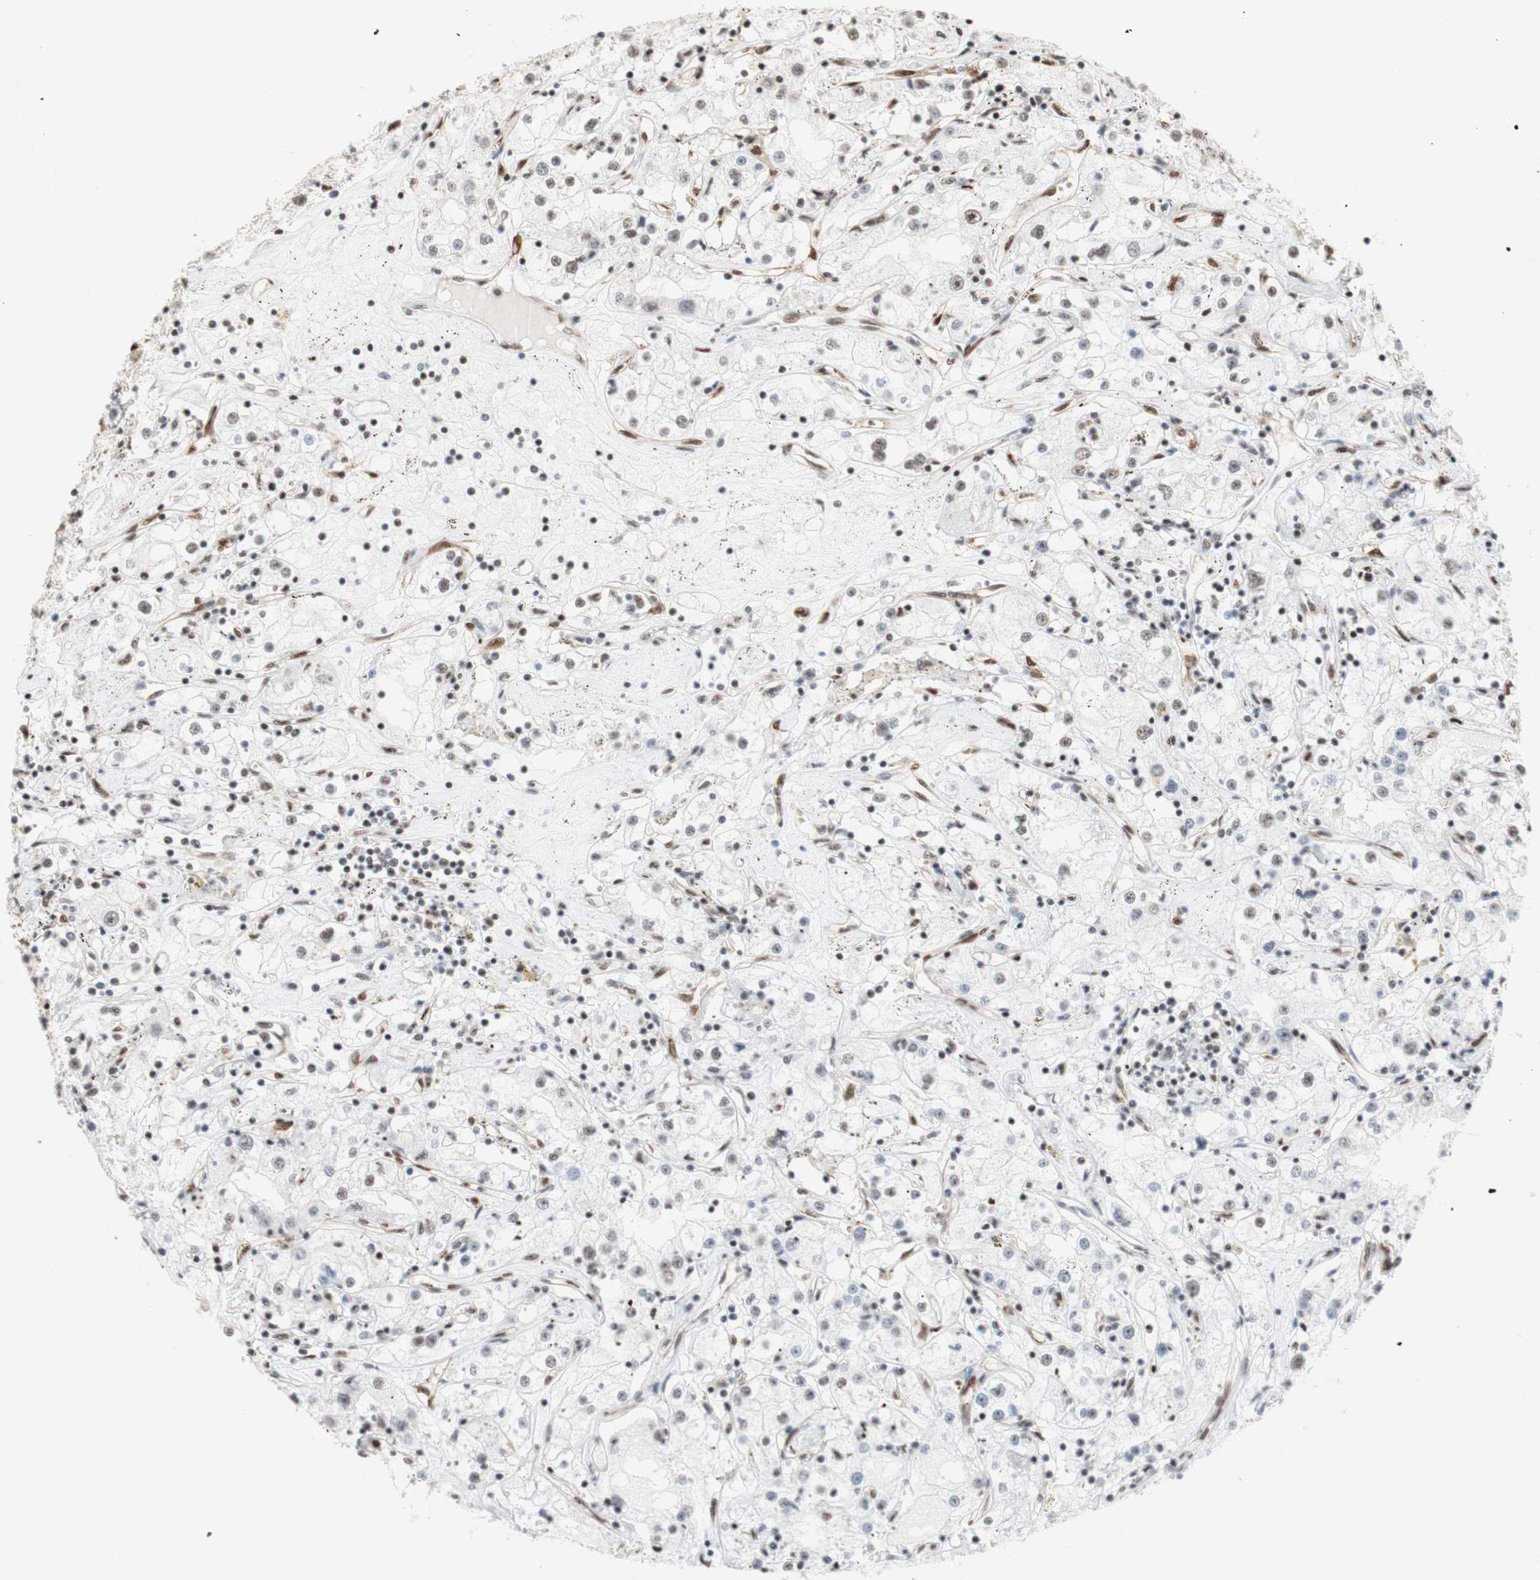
{"staining": {"intensity": "weak", "quantity": "<25%", "location": "nuclear"}, "tissue": "renal cancer", "cell_type": "Tumor cells", "image_type": "cancer", "snomed": [{"axis": "morphology", "description": "Adenocarcinoma, NOS"}, {"axis": "topography", "description": "Kidney"}], "caption": "This is an immunohistochemistry (IHC) micrograph of human renal cancer (adenocarcinoma). There is no expression in tumor cells.", "gene": "SAP18", "patient": {"sex": "male", "age": 56}}